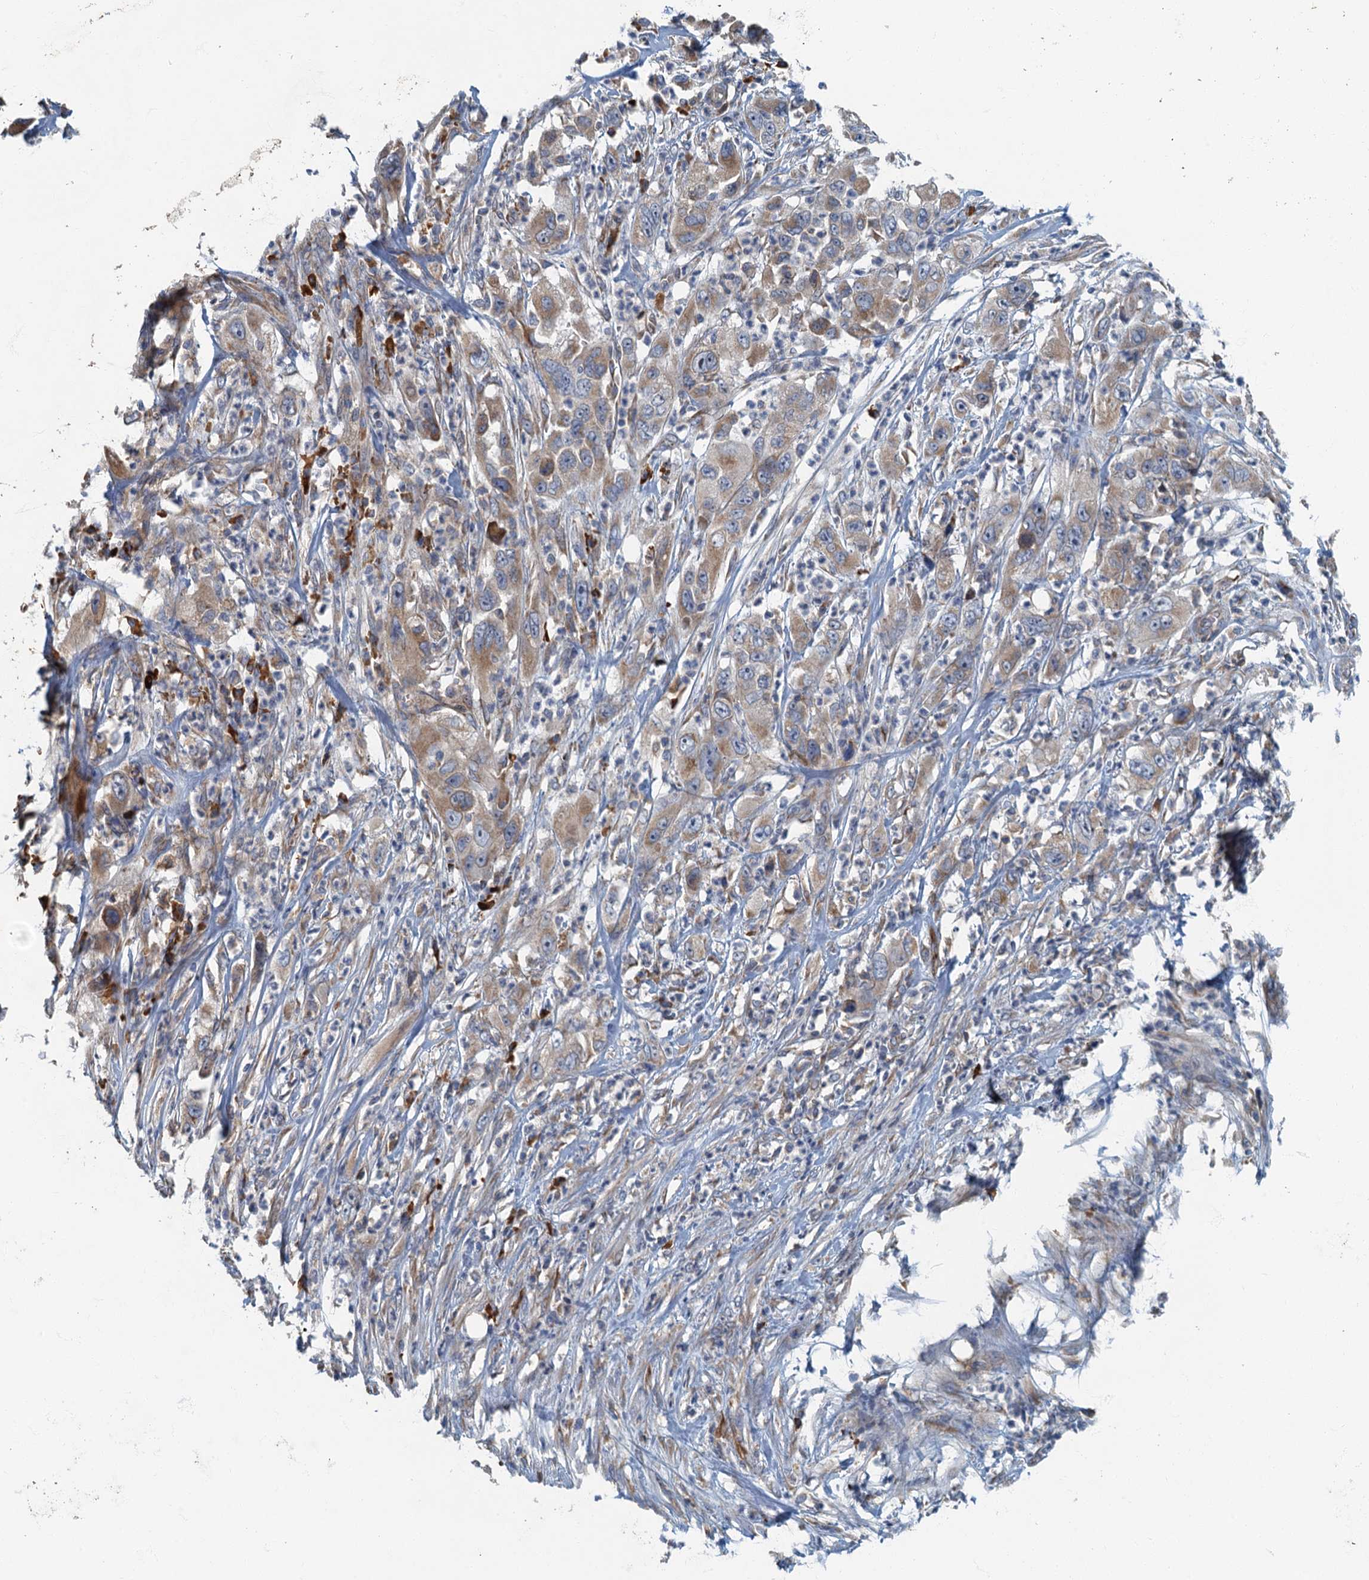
{"staining": {"intensity": "moderate", "quantity": ">75%", "location": "cytoplasmic/membranous"}, "tissue": "pancreatic cancer", "cell_type": "Tumor cells", "image_type": "cancer", "snomed": [{"axis": "morphology", "description": "Adenocarcinoma, NOS"}, {"axis": "topography", "description": "Pancreas"}], "caption": "Brown immunohistochemical staining in adenocarcinoma (pancreatic) exhibits moderate cytoplasmic/membranous expression in approximately >75% of tumor cells. The staining was performed using DAB (3,3'-diaminobenzidine) to visualize the protein expression in brown, while the nuclei were stained in blue with hematoxylin (Magnification: 20x).", "gene": "SPDYC", "patient": {"sex": "female", "age": 78}}